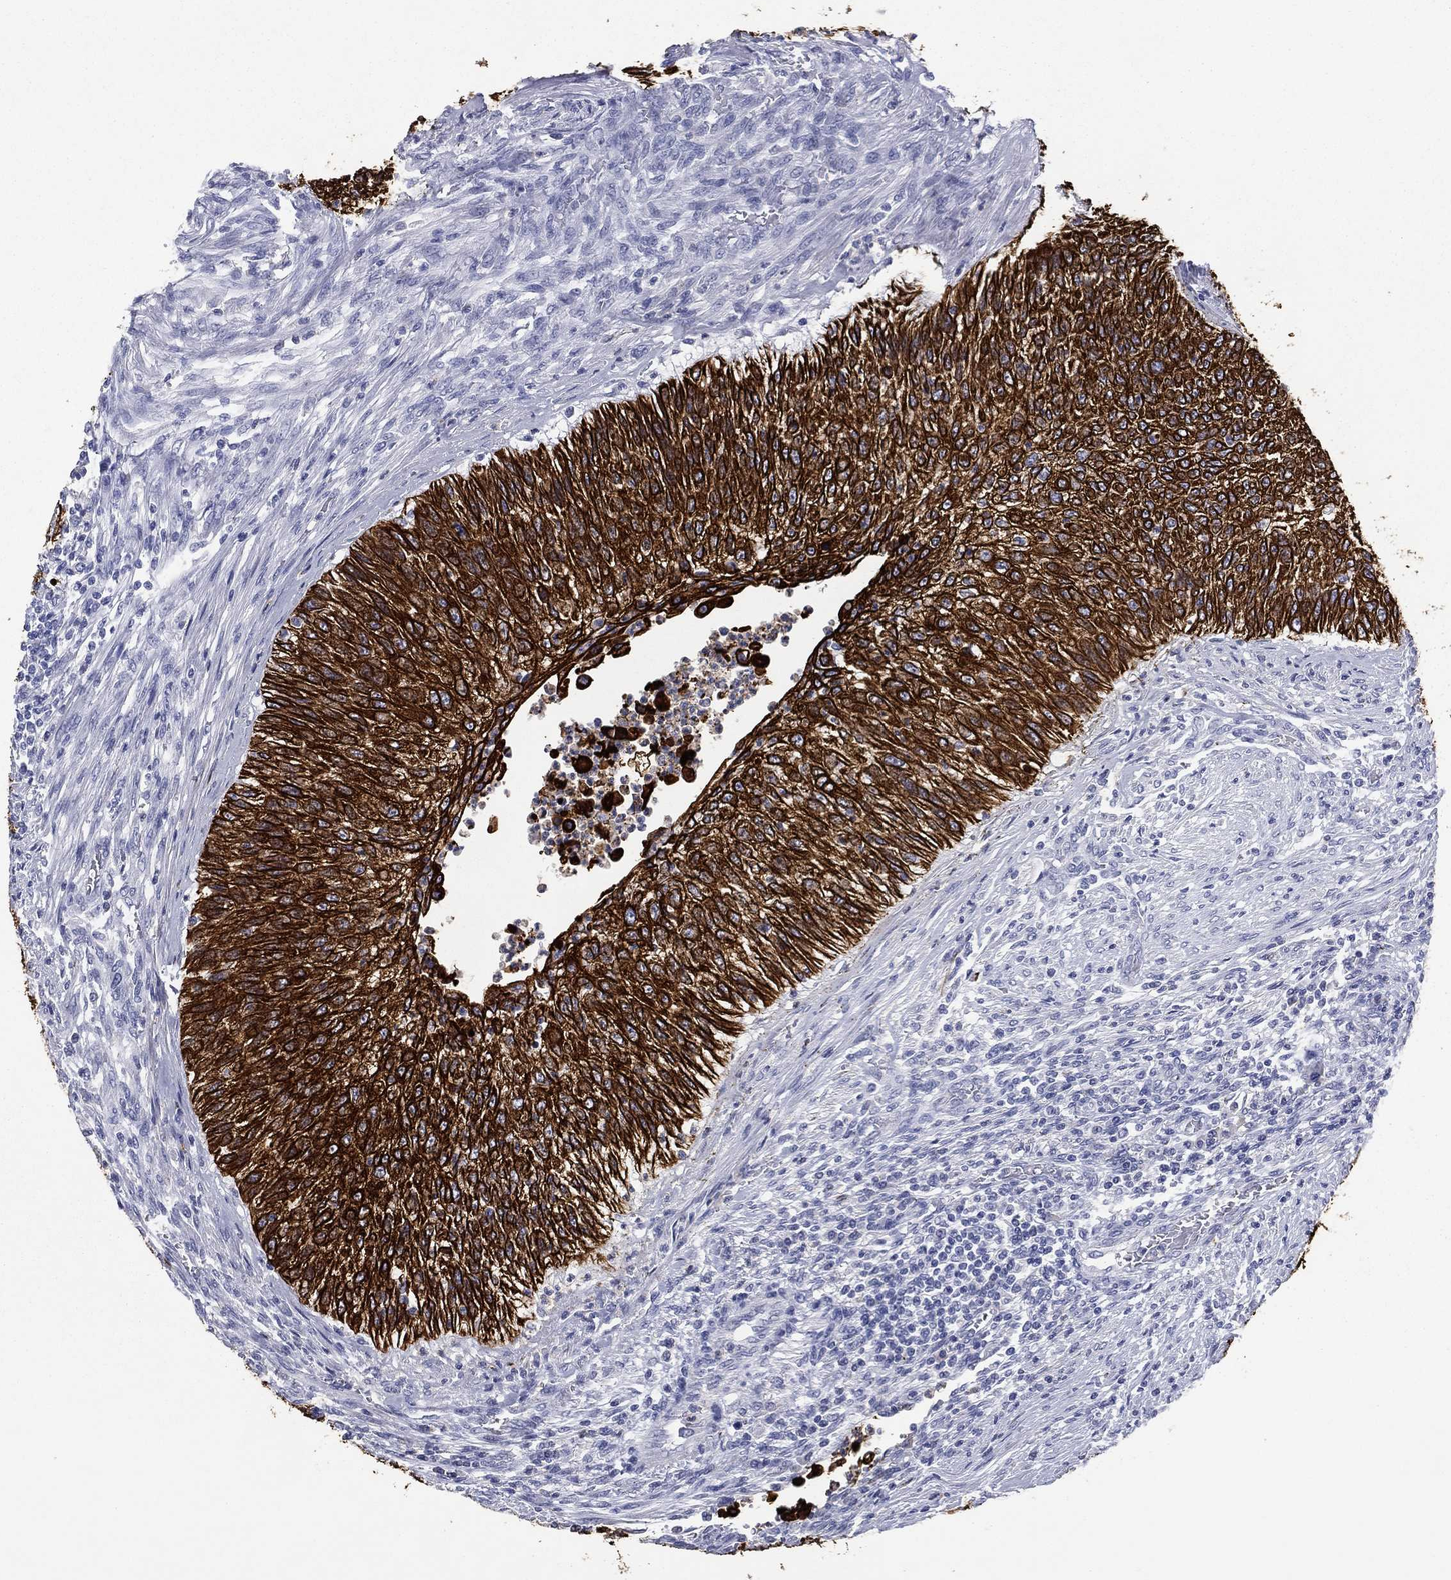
{"staining": {"intensity": "strong", "quantity": ">75%", "location": "cytoplasmic/membranous"}, "tissue": "urothelial cancer", "cell_type": "Tumor cells", "image_type": "cancer", "snomed": [{"axis": "morphology", "description": "Urothelial carcinoma, High grade"}, {"axis": "topography", "description": "Urinary bladder"}], "caption": "IHC (DAB) staining of urothelial cancer exhibits strong cytoplasmic/membranous protein expression in approximately >75% of tumor cells.", "gene": "KRT7", "patient": {"sex": "female", "age": 60}}